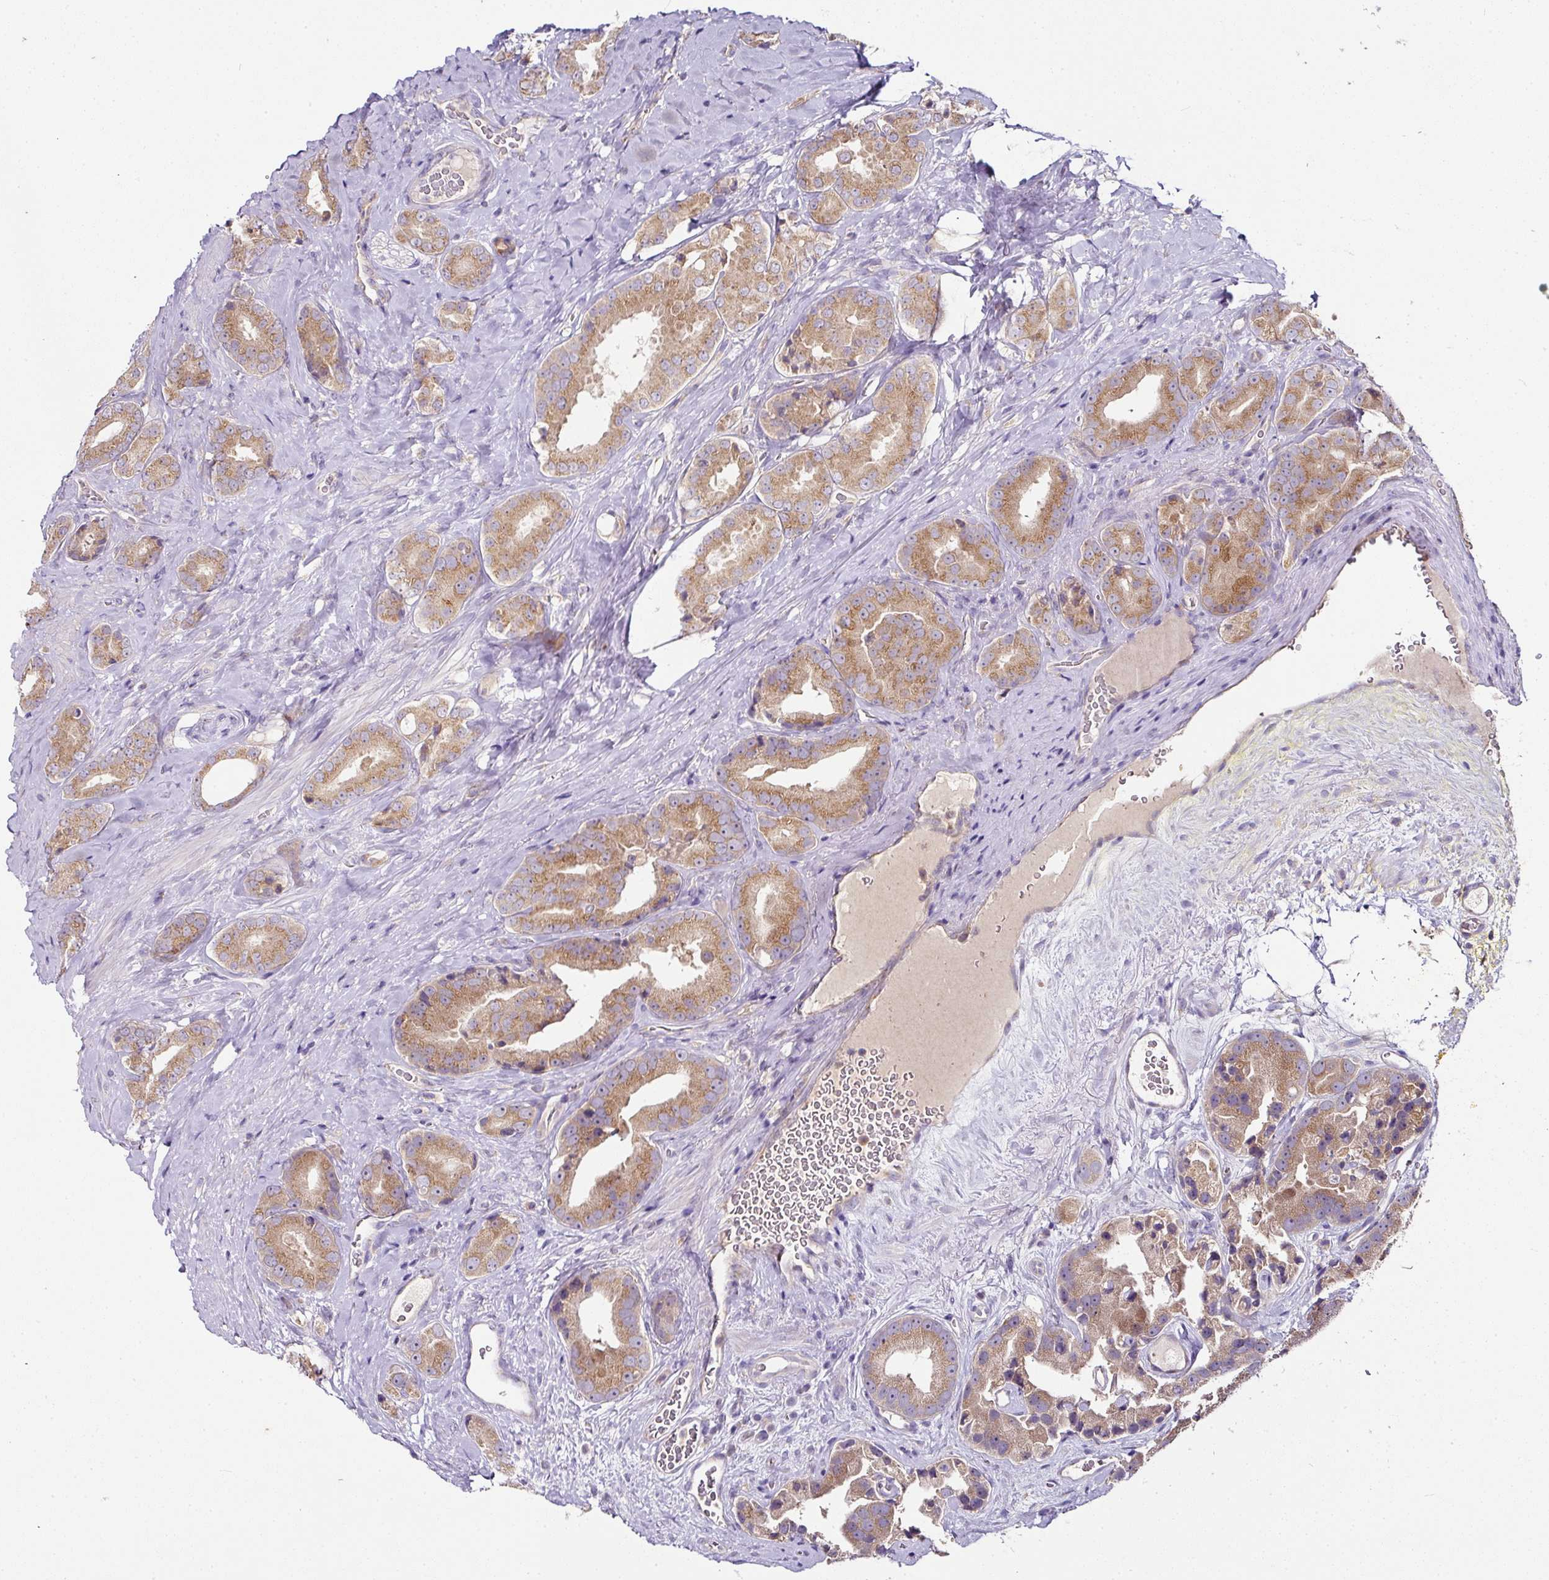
{"staining": {"intensity": "moderate", "quantity": ">75%", "location": "cytoplasmic/membranous"}, "tissue": "prostate cancer", "cell_type": "Tumor cells", "image_type": "cancer", "snomed": [{"axis": "morphology", "description": "Adenocarcinoma, High grade"}, {"axis": "topography", "description": "Prostate"}], "caption": "The histopathology image displays a brown stain indicating the presence of a protein in the cytoplasmic/membranous of tumor cells in prostate cancer (adenocarcinoma (high-grade)). The staining is performed using DAB (3,3'-diaminobenzidine) brown chromogen to label protein expression. The nuclei are counter-stained blue using hematoxylin.", "gene": "SKIC2", "patient": {"sex": "male", "age": 63}}